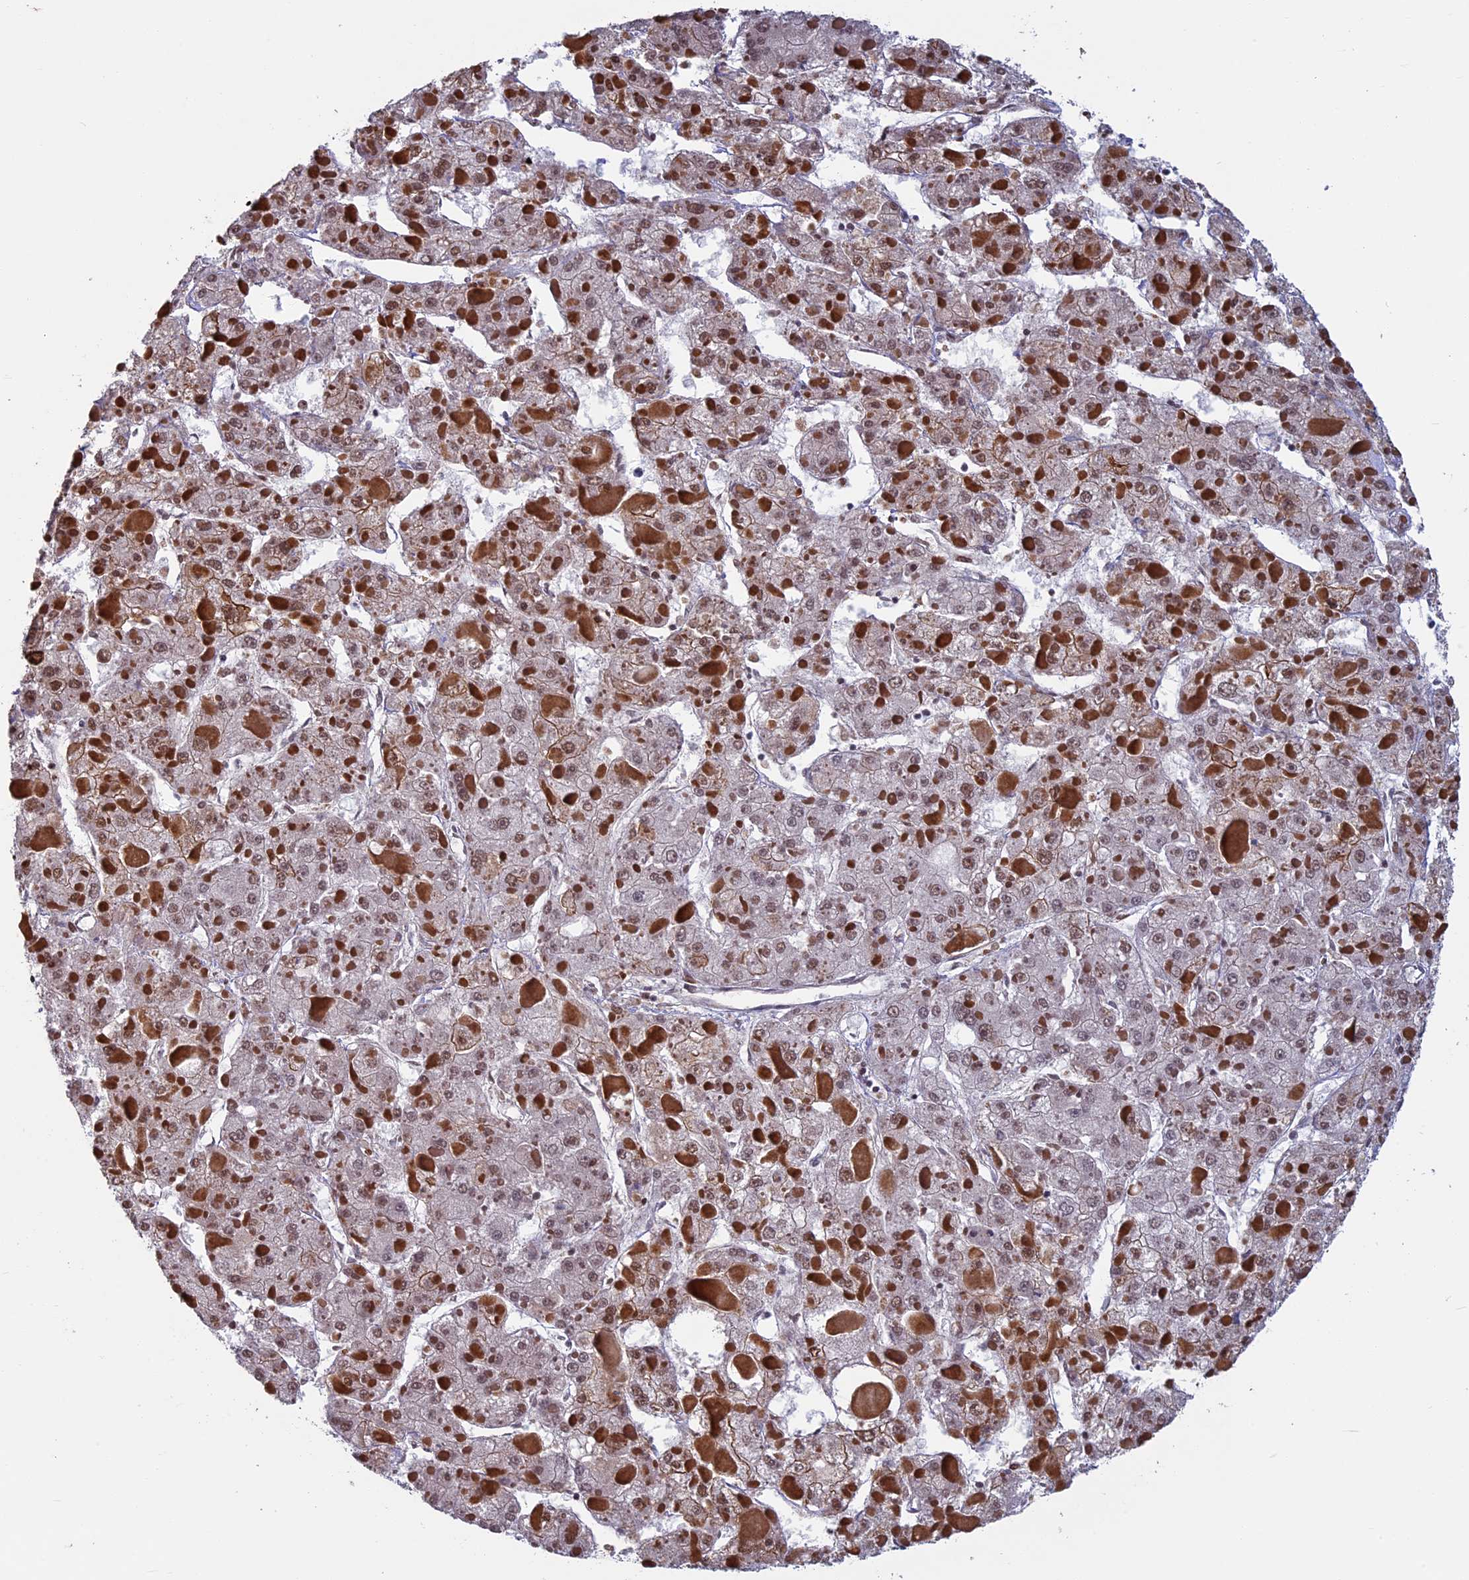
{"staining": {"intensity": "moderate", "quantity": "25%-75%", "location": "cytoplasmic/membranous,nuclear"}, "tissue": "liver cancer", "cell_type": "Tumor cells", "image_type": "cancer", "snomed": [{"axis": "morphology", "description": "Carcinoma, Hepatocellular, NOS"}, {"axis": "topography", "description": "Liver"}], "caption": "High-power microscopy captured an IHC micrograph of hepatocellular carcinoma (liver), revealing moderate cytoplasmic/membranous and nuclear positivity in about 25%-75% of tumor cells.", "gene": "SPIRE1", "patient": {"sex": "female", "age": 73}}